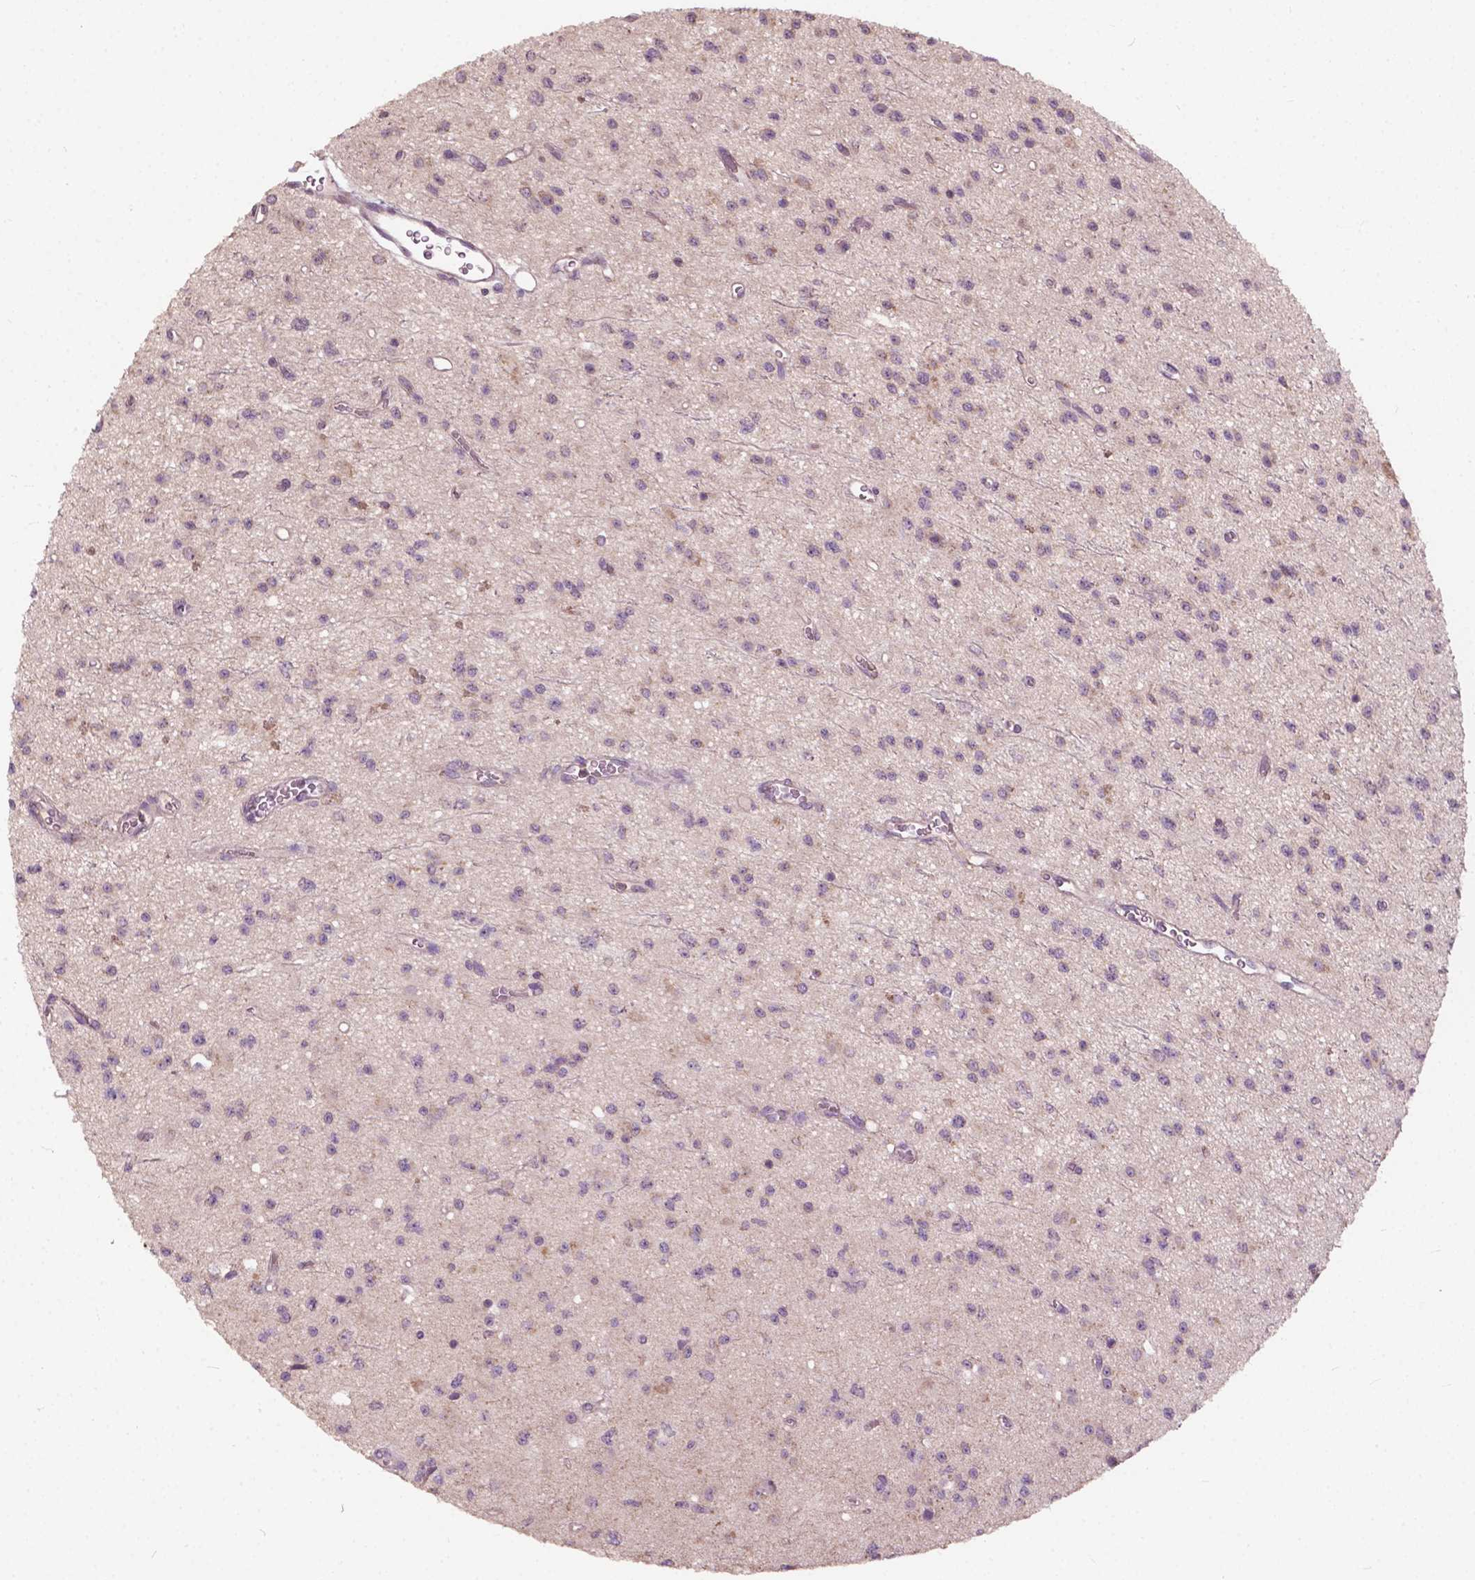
{"staining": {"intensity": "weak", "quantity": "<25%", "location": "cytoplasmic/membranous"}, "tissue": "glioma", "cell_type": "Tumor cells", "image_type": "cancer", "snomed": [{"axis": "morphology", "description": "Glioma, malignant, Low grade"}, {"axis": "topography", "description": "Brain"}], "caption": "IHC image of malignant glioma (low-grade) stained for a protein (brown), which demonstrates no staining in tumor cells.", "gene": "NDUFA10", "patient": {"sex": "female", "age": 45}}